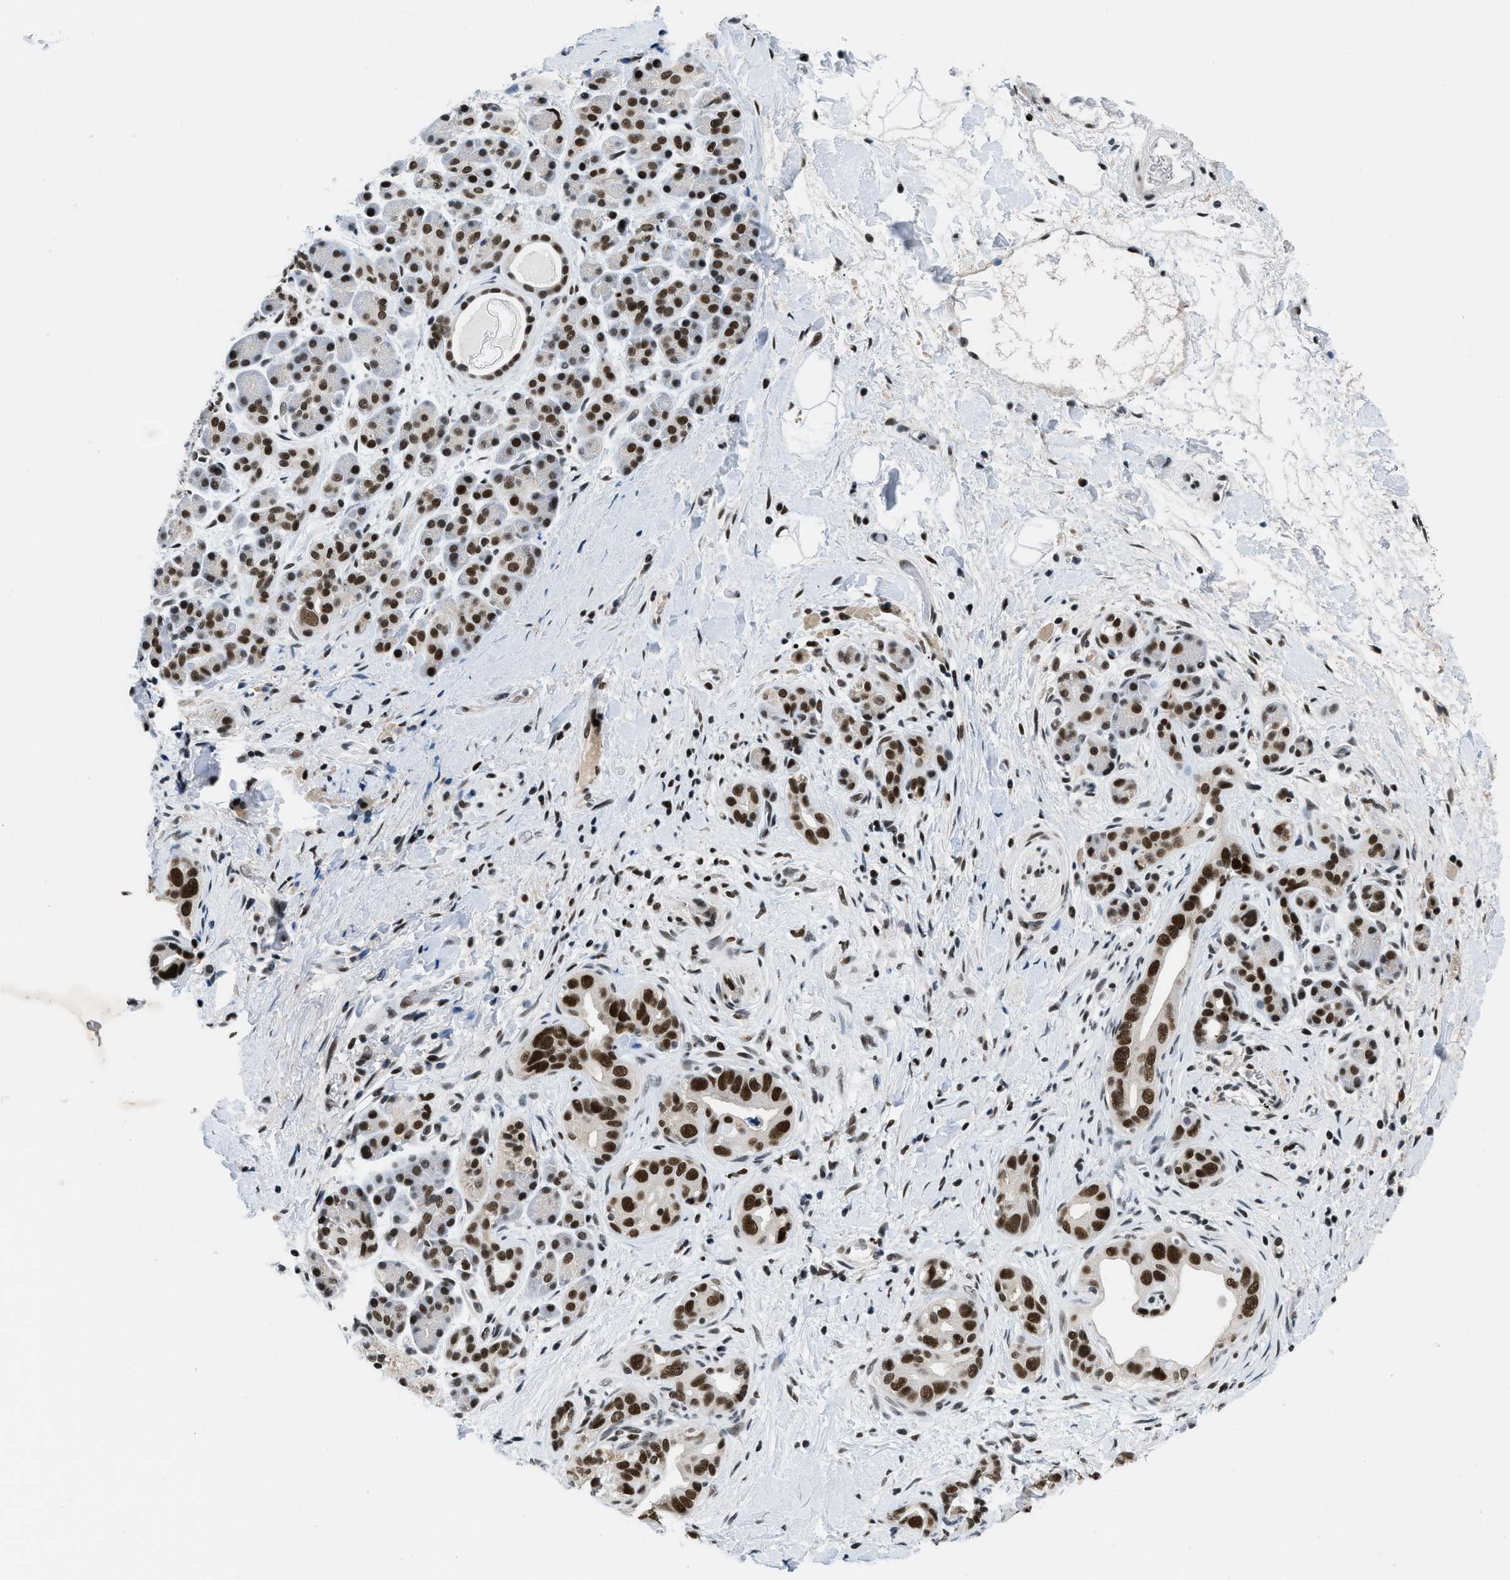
{"staining": {"intensity": "strong", "quantity": ">75%", "location": "nuclear"}, "tissue": "pancreatic cancer", "cell_type": "Tumor cells", "image_type": "cancer", "snomed": [{"axis": "morphology", "description": "Adenocarcinoma, NOS"}, {"axis": "topography", "description": "Pancreas"}], "caption": "DAB immunohistochemical staining of human pancreatic cancer demonstrates strong nuclear protein staining in about >75% of tumor cells.", "gene": "KDM3B", "patient": {"sex": "male", "age": 55}}